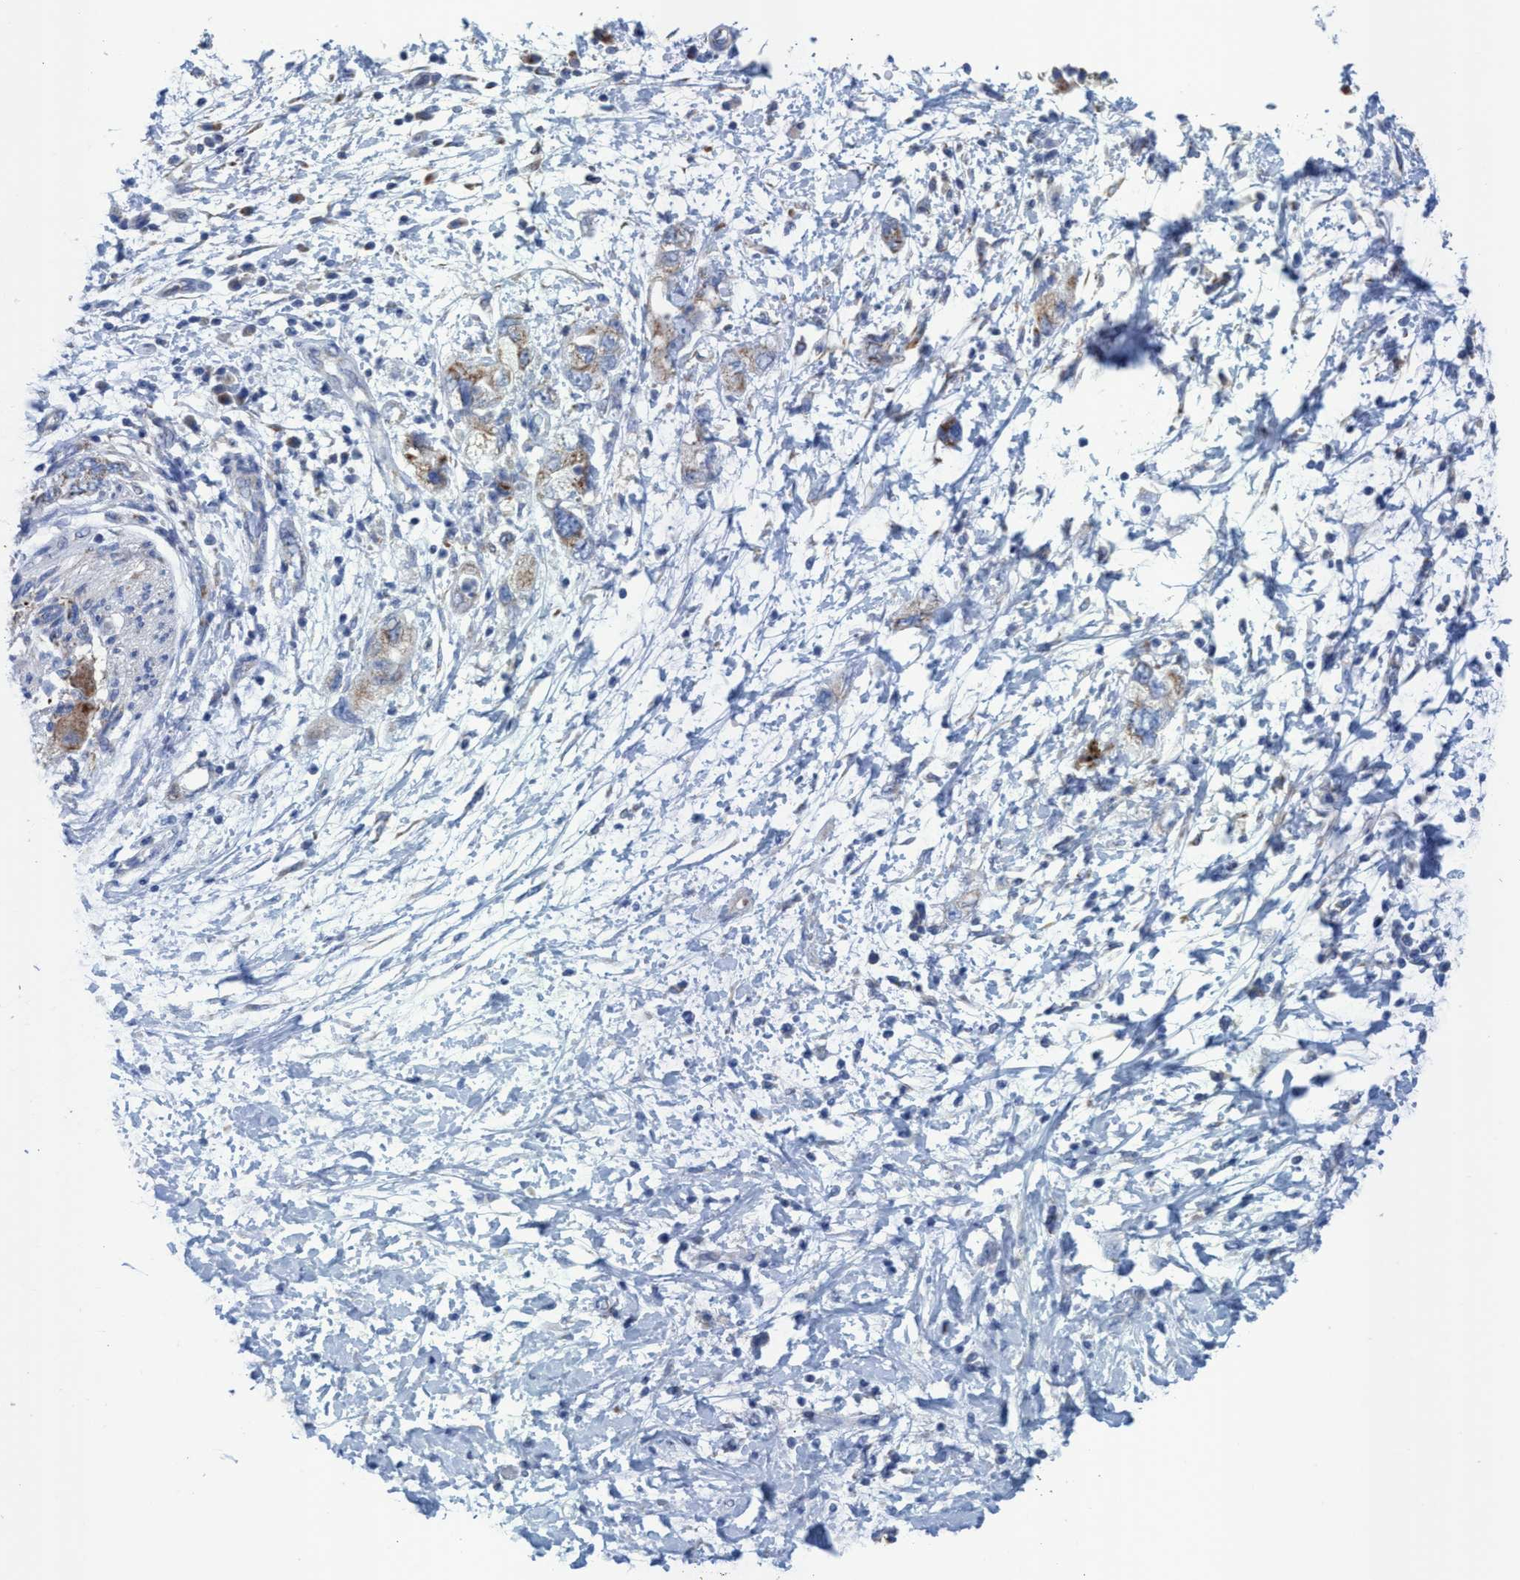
{"staining": {"intensity": "moderate", "quantity": ">75%", "location": "cytoplasmic/membranous"}, "tissue": "pancreatic cancer", "cell_type": "Tumor cells", "image_type": "cancer", "snomed": [{"axis": "morphology", "description": "Adenocarcinoma, NOS"}, {"axis": "topography", "description": "Pancreas"}], "caption": "An immunohistochemistry (IHC) micrograph of neoplastic tissue is shown. Protein staining in brown highlights moderate cytoplasmic/membranous positivity in pancreatic cancer within tumor cells.", "gene": "GGA3", "patient": {"sex": "female", "age": 73}}